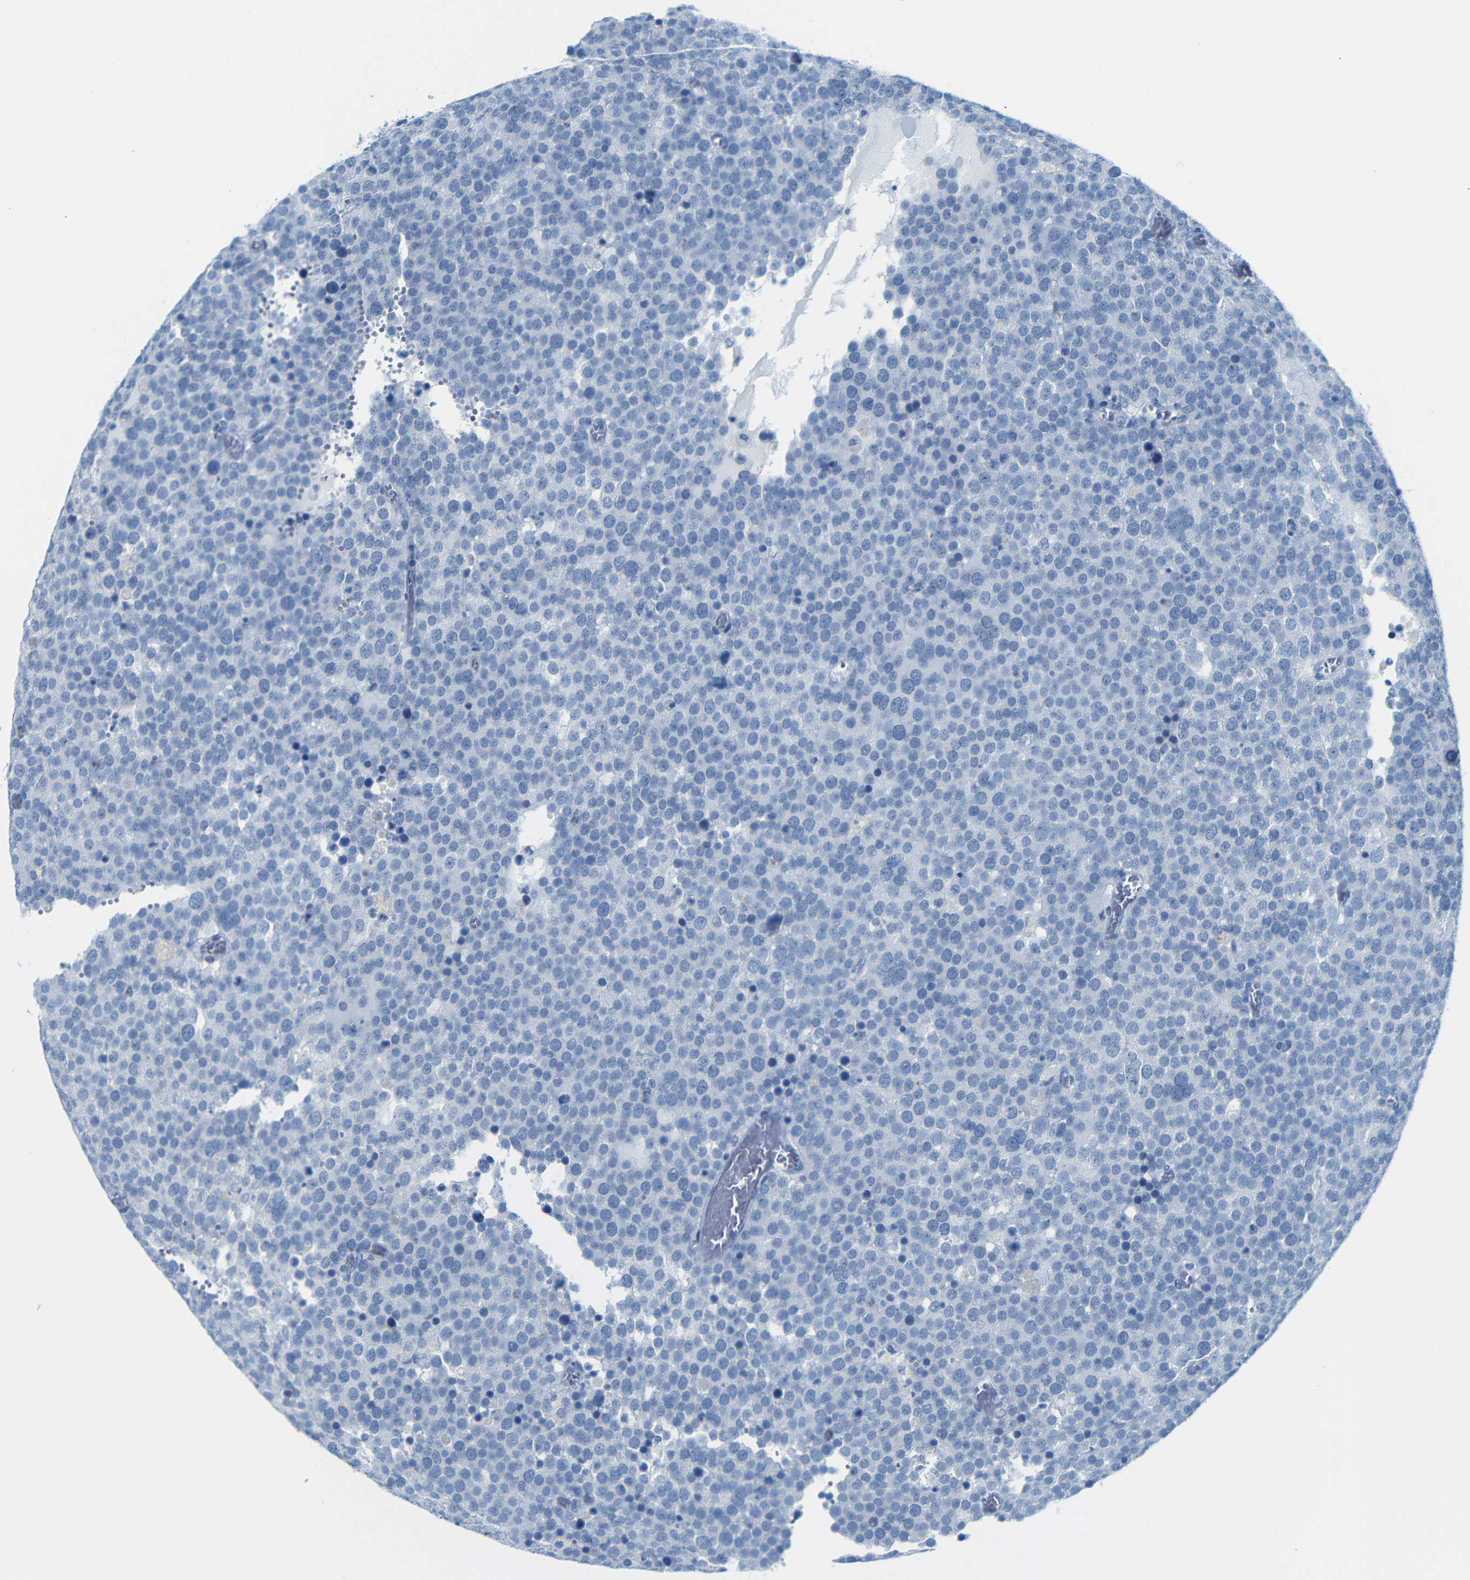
{"staining": {"intensity": "negative", "quantity": "none", "location": "none"}, "tissue": "testis cancer", "cell_type": "Tumor cells", "image_type": "cancer", "snomed": [{"axis": "morphology", "description": "Normal tissue, NOS"}, {"axis": "morphology", "description": "Seminoma, NOS"}, {"axis": "topography", "description": "Testis"}], "caption": "The micrograph demonstrates no staining of tumor cells in testis cancer (seminoma). (Stains: DAB IHC with hematoxylin counter stain, Microscopy: brightfield microscopy at high magnification).", "gene": "FCRL1", "patient": {"sex": "male", "age": 71}}